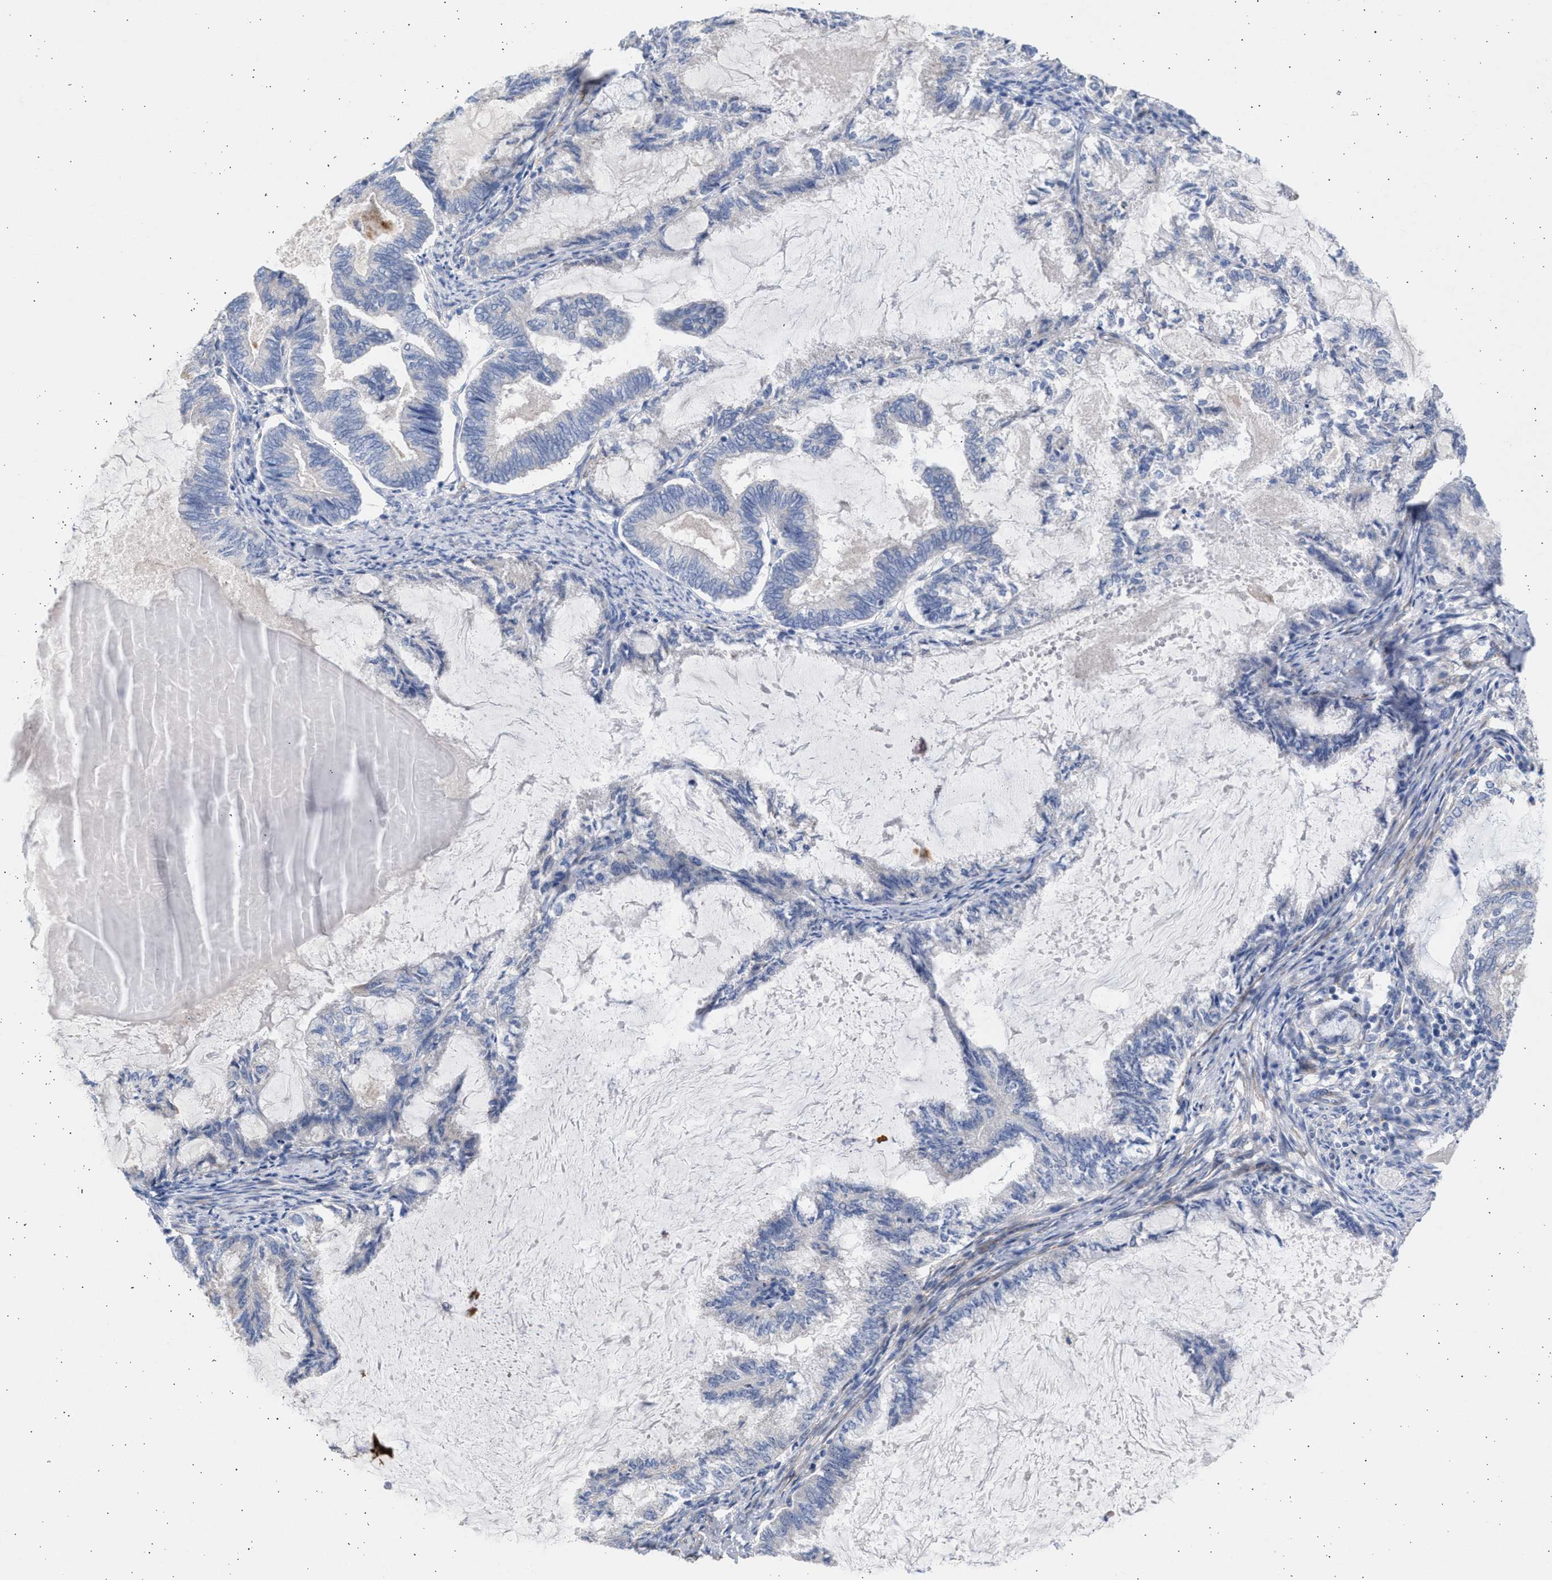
{"staining": {"intensity": "negative", "quantity": "none", "location": "none"}, "tissue": "endometrial cancer", "cell_type": "Tumor cells", "image_type": "cancer", "snomed": [{"axis": "morphology", "description": "Adenocarcinoma, NOS"}, {"axis": "topography", "description": "Endometrium"}], "caption": "DAB (3,3'-diaminobenzidine) immunohistochemical staining of human endometrial cancer (adenocarcinoma) exhibits no significant positivity in tumor cells.", "gene": "NBR1", "patient": {"sex": "female", "age": 86}}